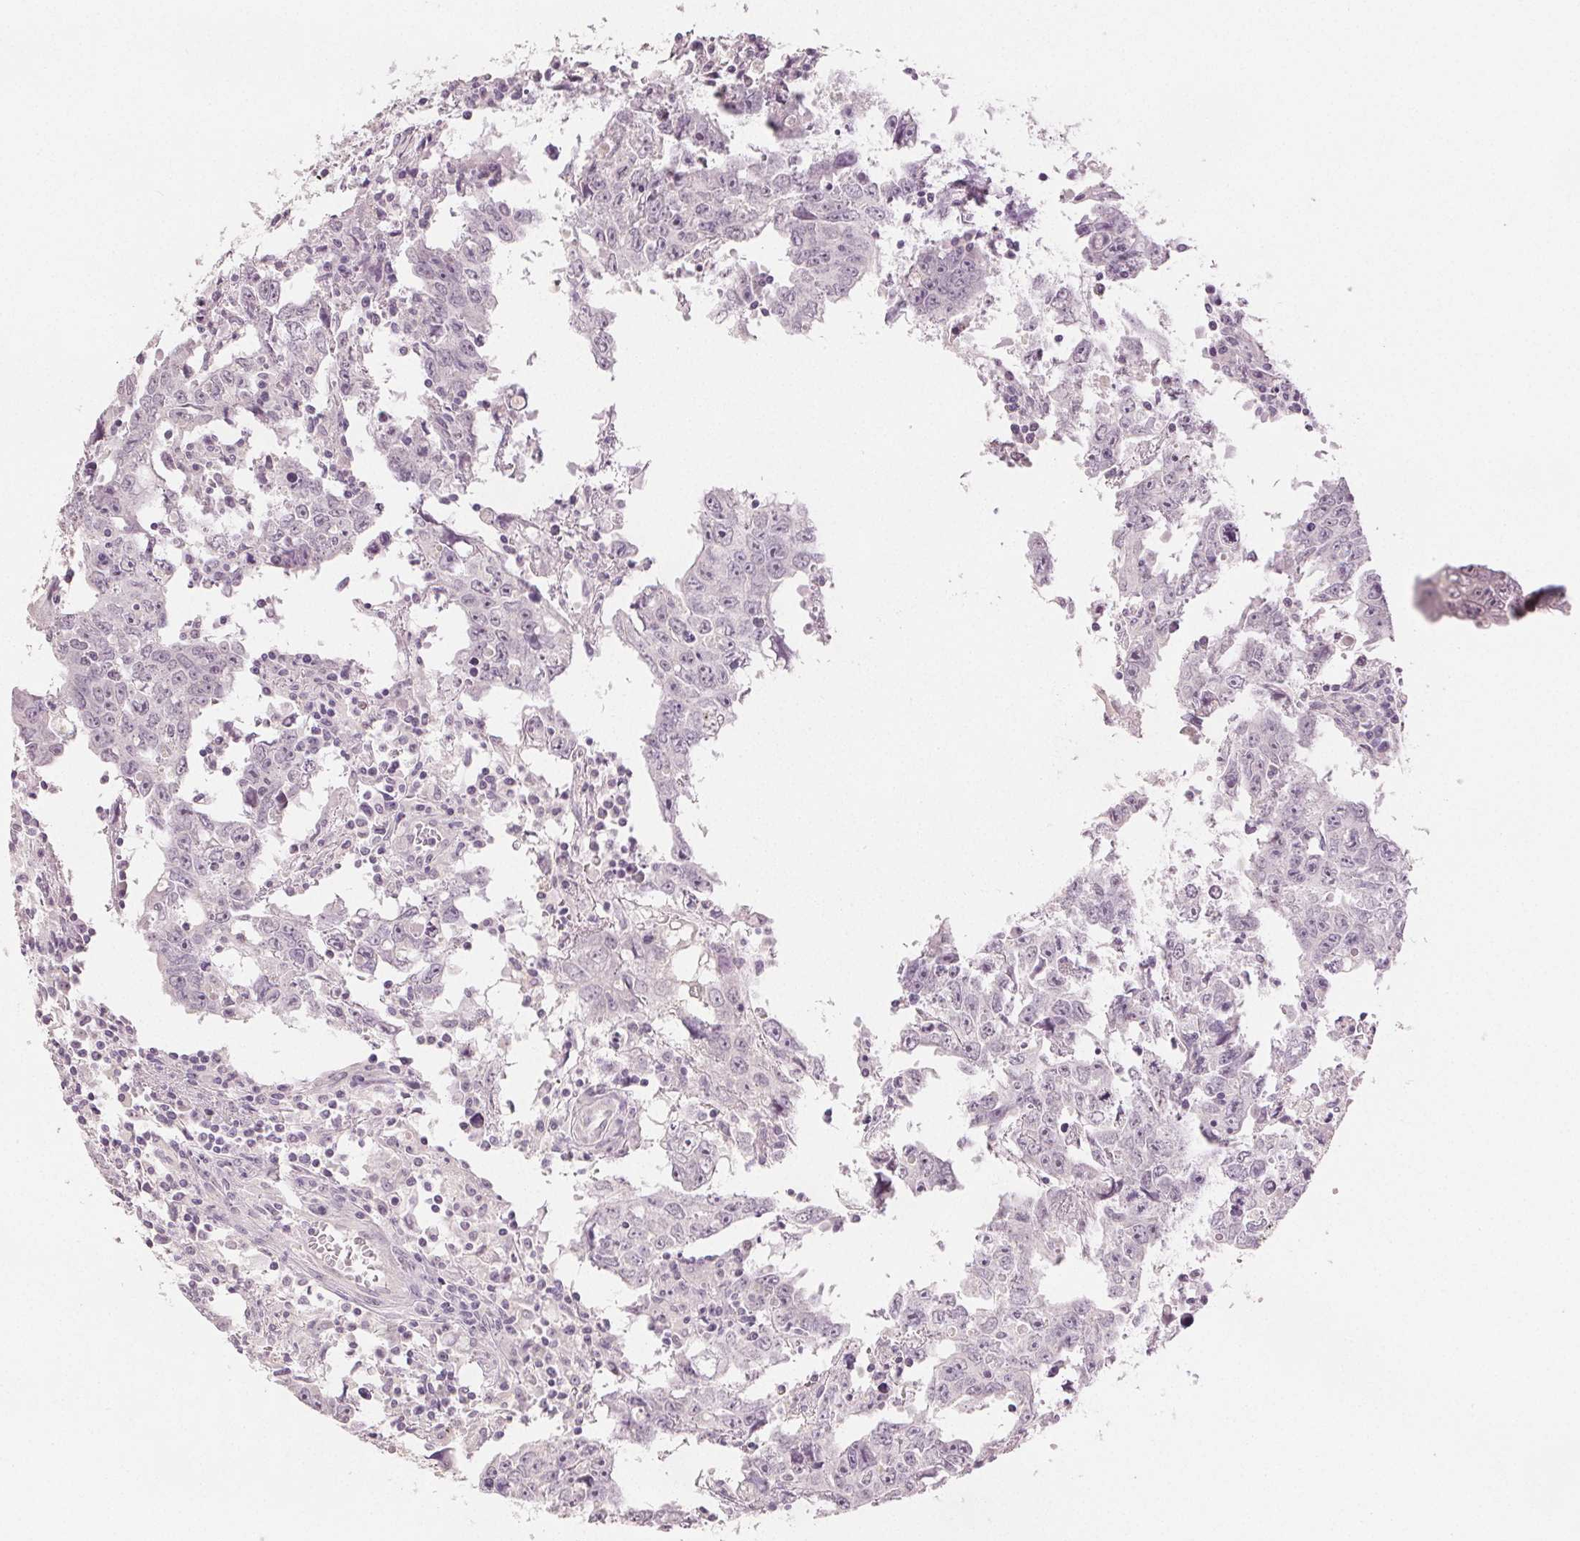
{"staining": {"intensity": "negative", "quantity": "none", "location": "none"}, "tissue": "testis cancer", "cell_type": "Tumor cells", "image_type": "cancer", "snomed": [{"axis": "morphology", "description": "Carcinoma, Embryonal, NOS"}, {"axis": "topography", "description": "Testis"}], "caption": "Photomicrograph shows no significant protein staining in tumor cells of embryonal carcinoma (testis).", "gene": "SCGN", "patient": {"sex": "male", "age": 22}}